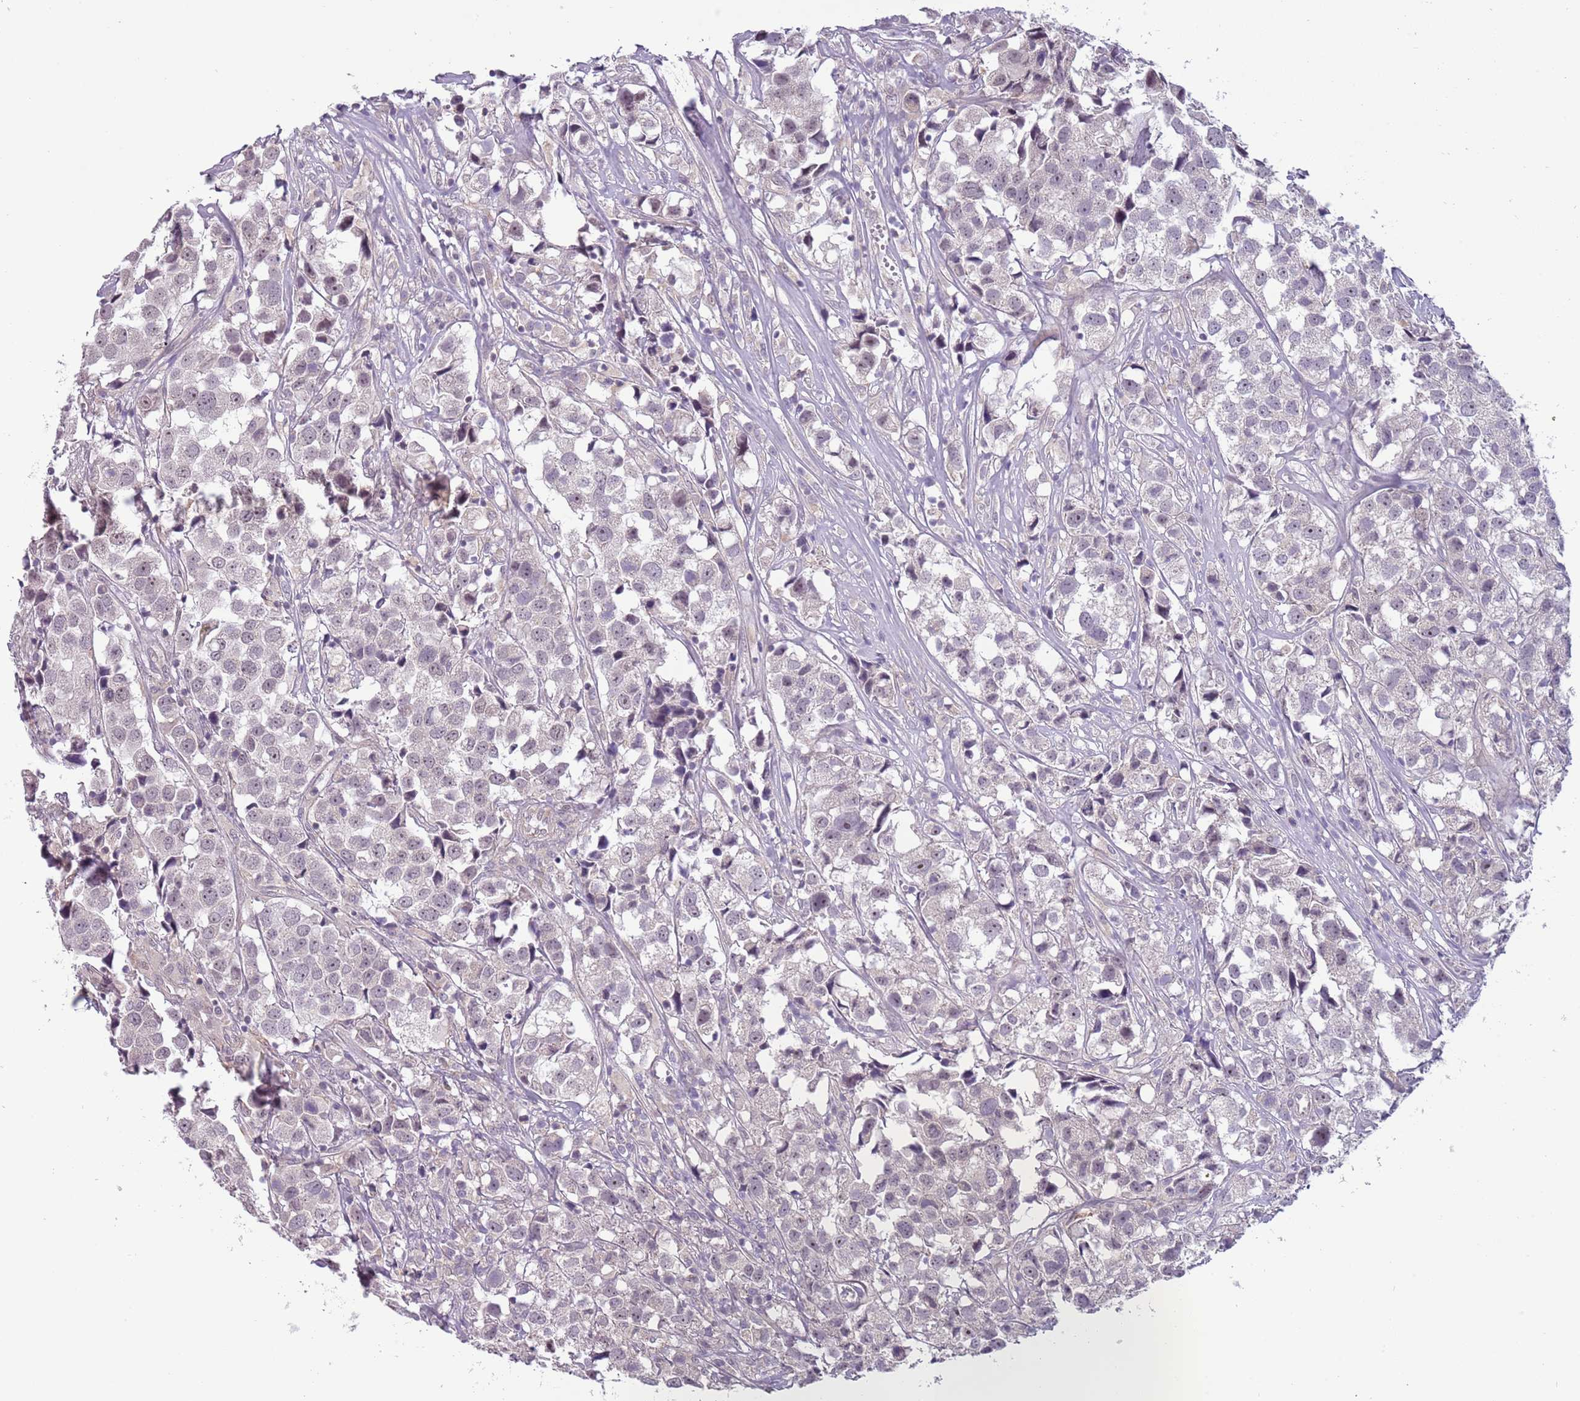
{"staining": {"intensity": "negative", "quantity": "none", "location": "none"}, "tissue": "urothelial cancer", "cell_type": "Tumor cells", "image_type": "cancer", "snomed": [{"axis": "morphology", "description": "Urothelial carcinoma, High grade"}, {"axis": "topography", "description": "Urinary bladder"}], "caption": "Tumor cells show no significant positivity in urothelial cancer.", "gene": "FAM120AOS", "patient": {"sex": "female", "age": 75}}